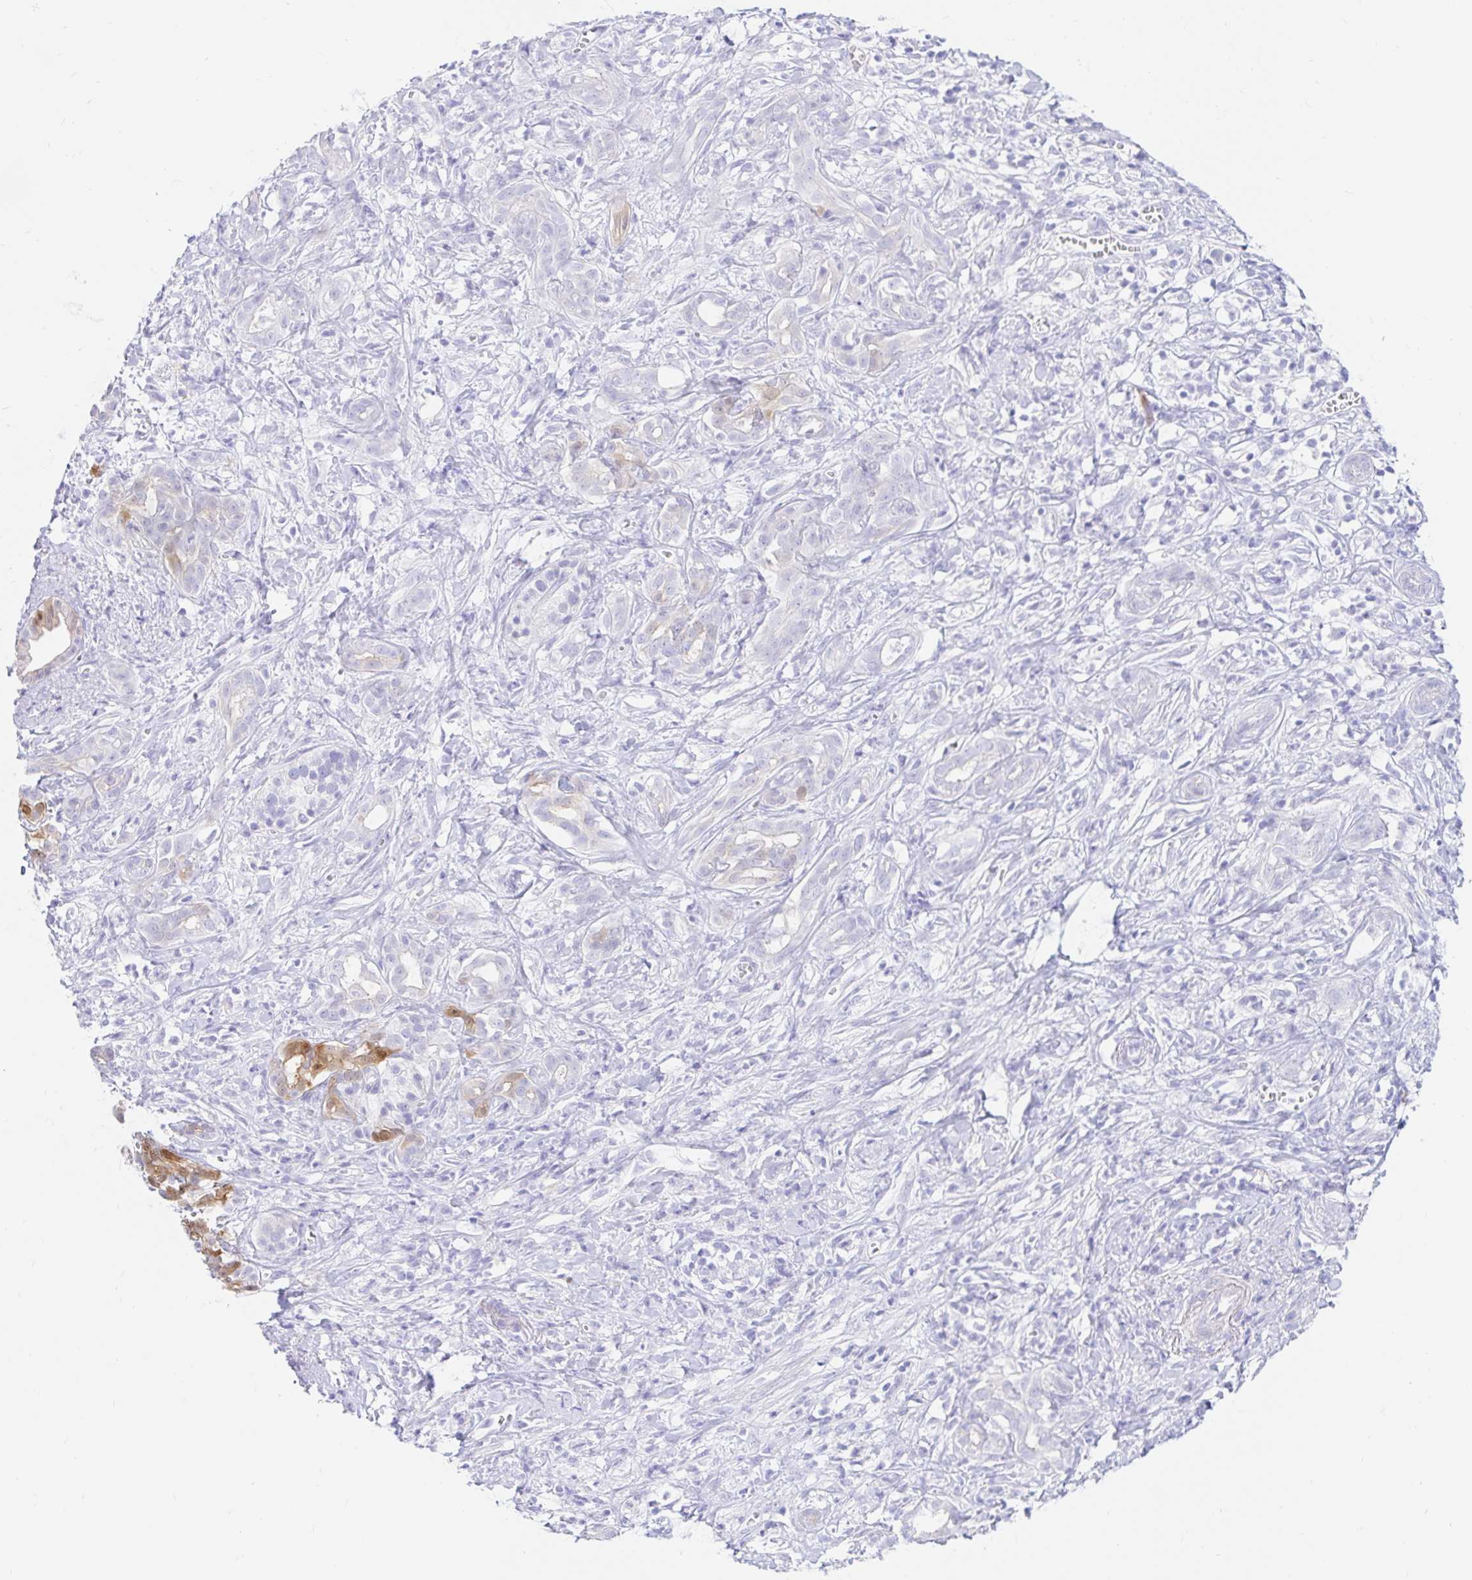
{"staining": {"intensity": "moderate", "quantity": "<25%", "location": "cytoplasmic/membranous,nuclear"}, "tissue": "pancreatic cancer", "cell_type": "Tumor cells", "image_type": "cancer", "snomed": [{"axis": "morphology", "description": "Adenocarcinoma, NOS"}, {"axis": "topography", "description": "Pancreas"}], "caption": "Immunohistochemical staining of human pancreatic cancer shows low levels of moderate cytoplasmic/membranous and nuclear expression in about <25% of tumor cells.", "gene": "PPP1R1B", "patient": {"sex": "male", "age": 61}}